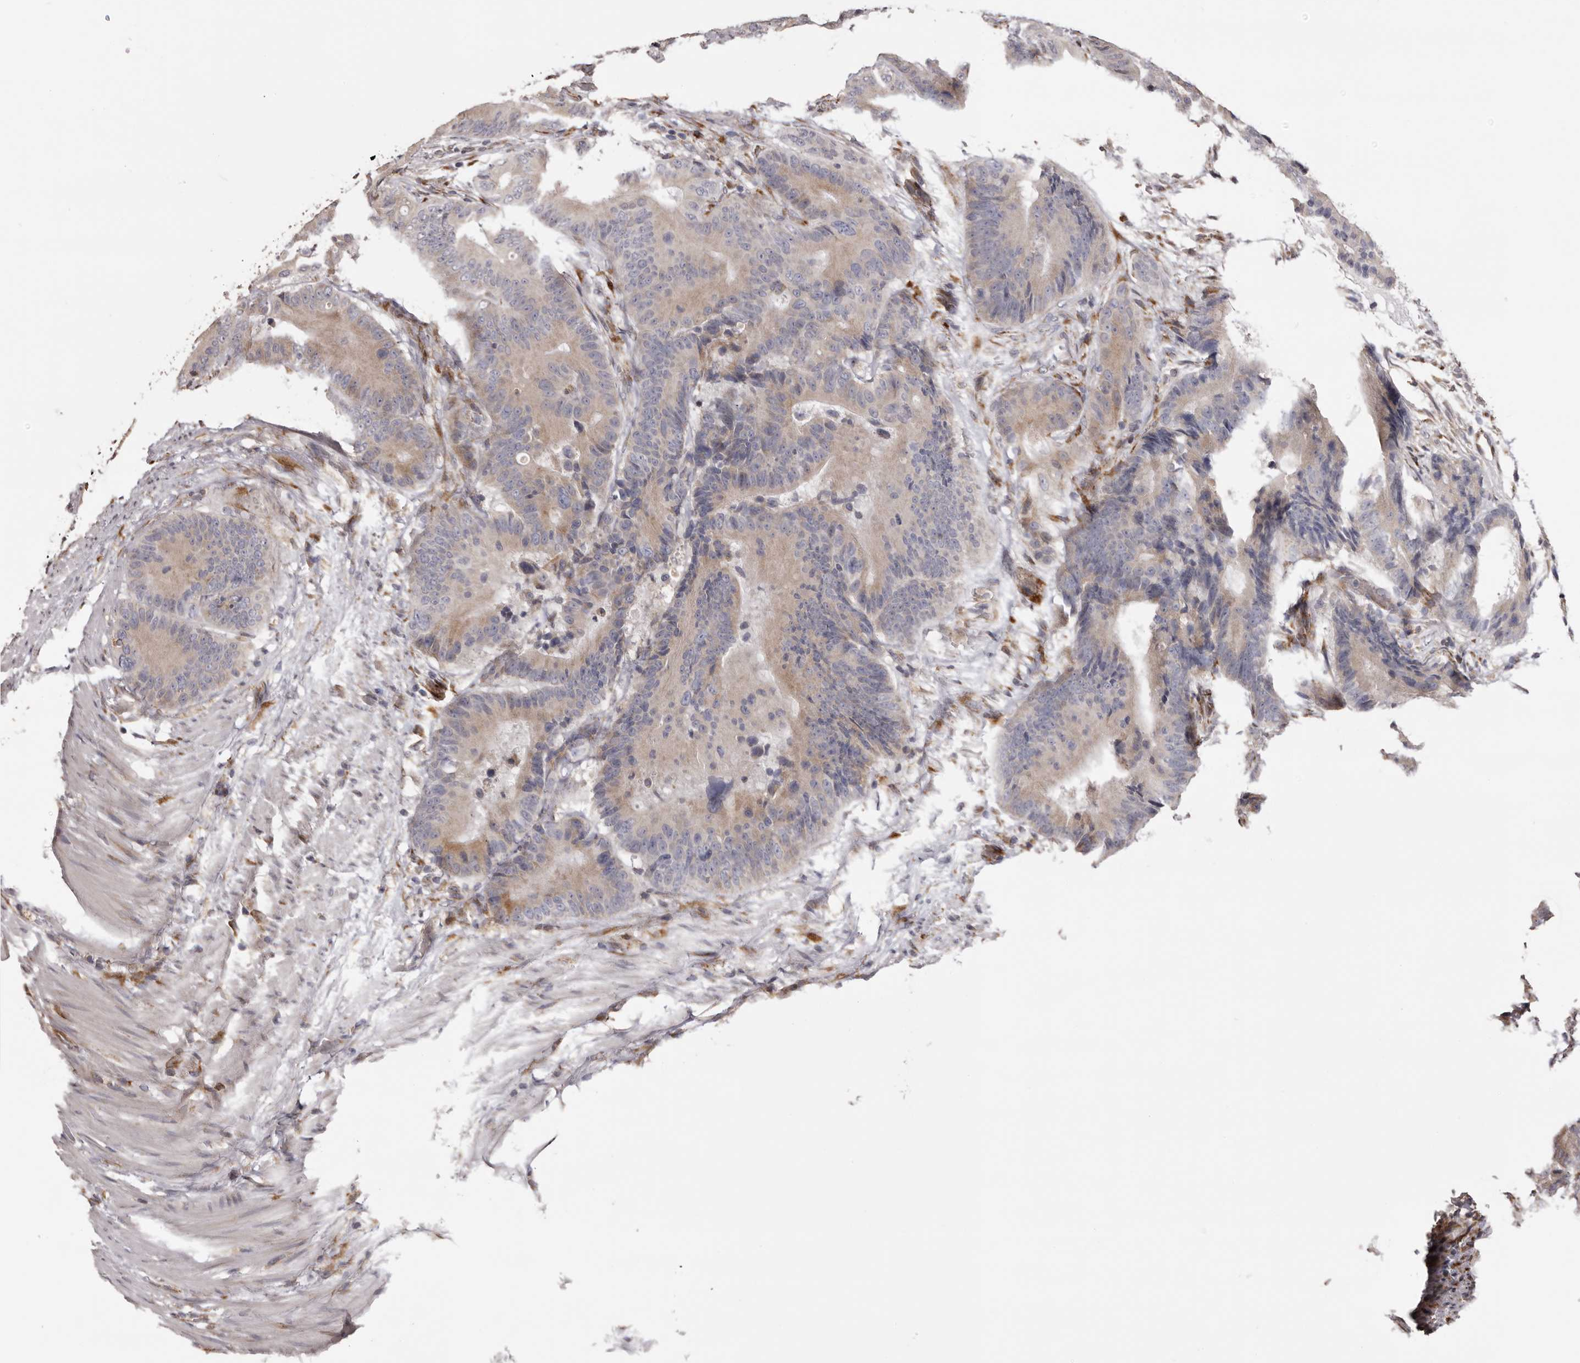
{"staining": {"intensity": "weak", "quantity": "25%-75%", "location": "cytoplasmic/membranous"}, "tissue": "colorectal cancer", "cell_type": "Tumor cells", "image_type": "cancer", "snomed": [{"axis": "morphology", "description": "Adenocarcinoma, NOS"}, {"axis": "topography", "description": "Colon"}], "caption": "A low amount of weak cytoplasmic/membranous positivity is appreciated in approximately 25%-75% of tumor cells in colorectal cancer tissue.", "gene": "PIGX", "patient": {"sex": "male", "age": 83}}